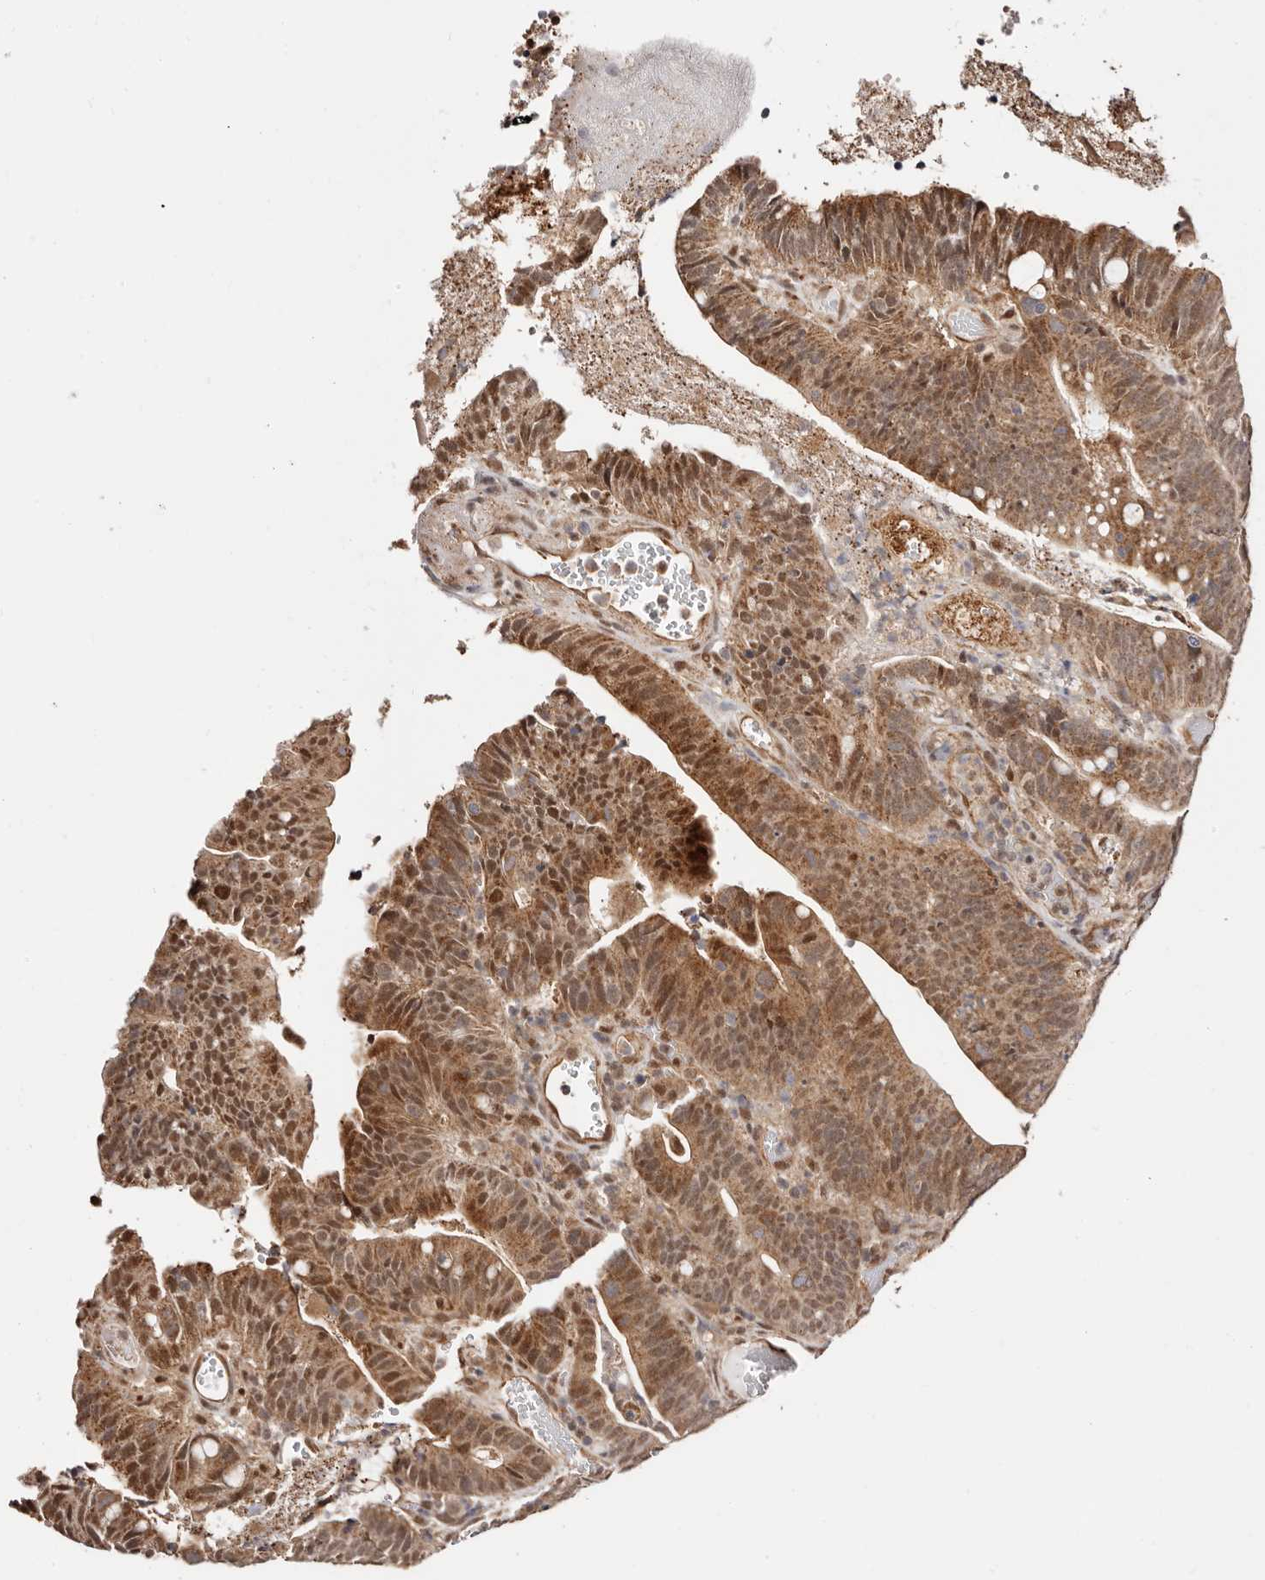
{"staining": {"intensity": "moderate", "quantity": ">75%", "location": "cytoplasmic/membranous,nuclear"}, "tissue": "colorectal cancer", "cell_type": "Tumor cells", "image_type": "cancer", "snomed": [{"axis": "morphology", "description": "Adenocarcinoma, NOS"}, {"axis": "topography", "description": "Colon"}], "caption": "Immunohistochemistry (DAB (3,3'-diaminobenzidine)) staining of human colorectal adenocarcinoma shows moderate cytoplasmic/membranous and nuclear protein positivity in about >75% of tumor cells.", "gene": "CTNNBL1", "patient": {"sex": "female", "age": 66}}